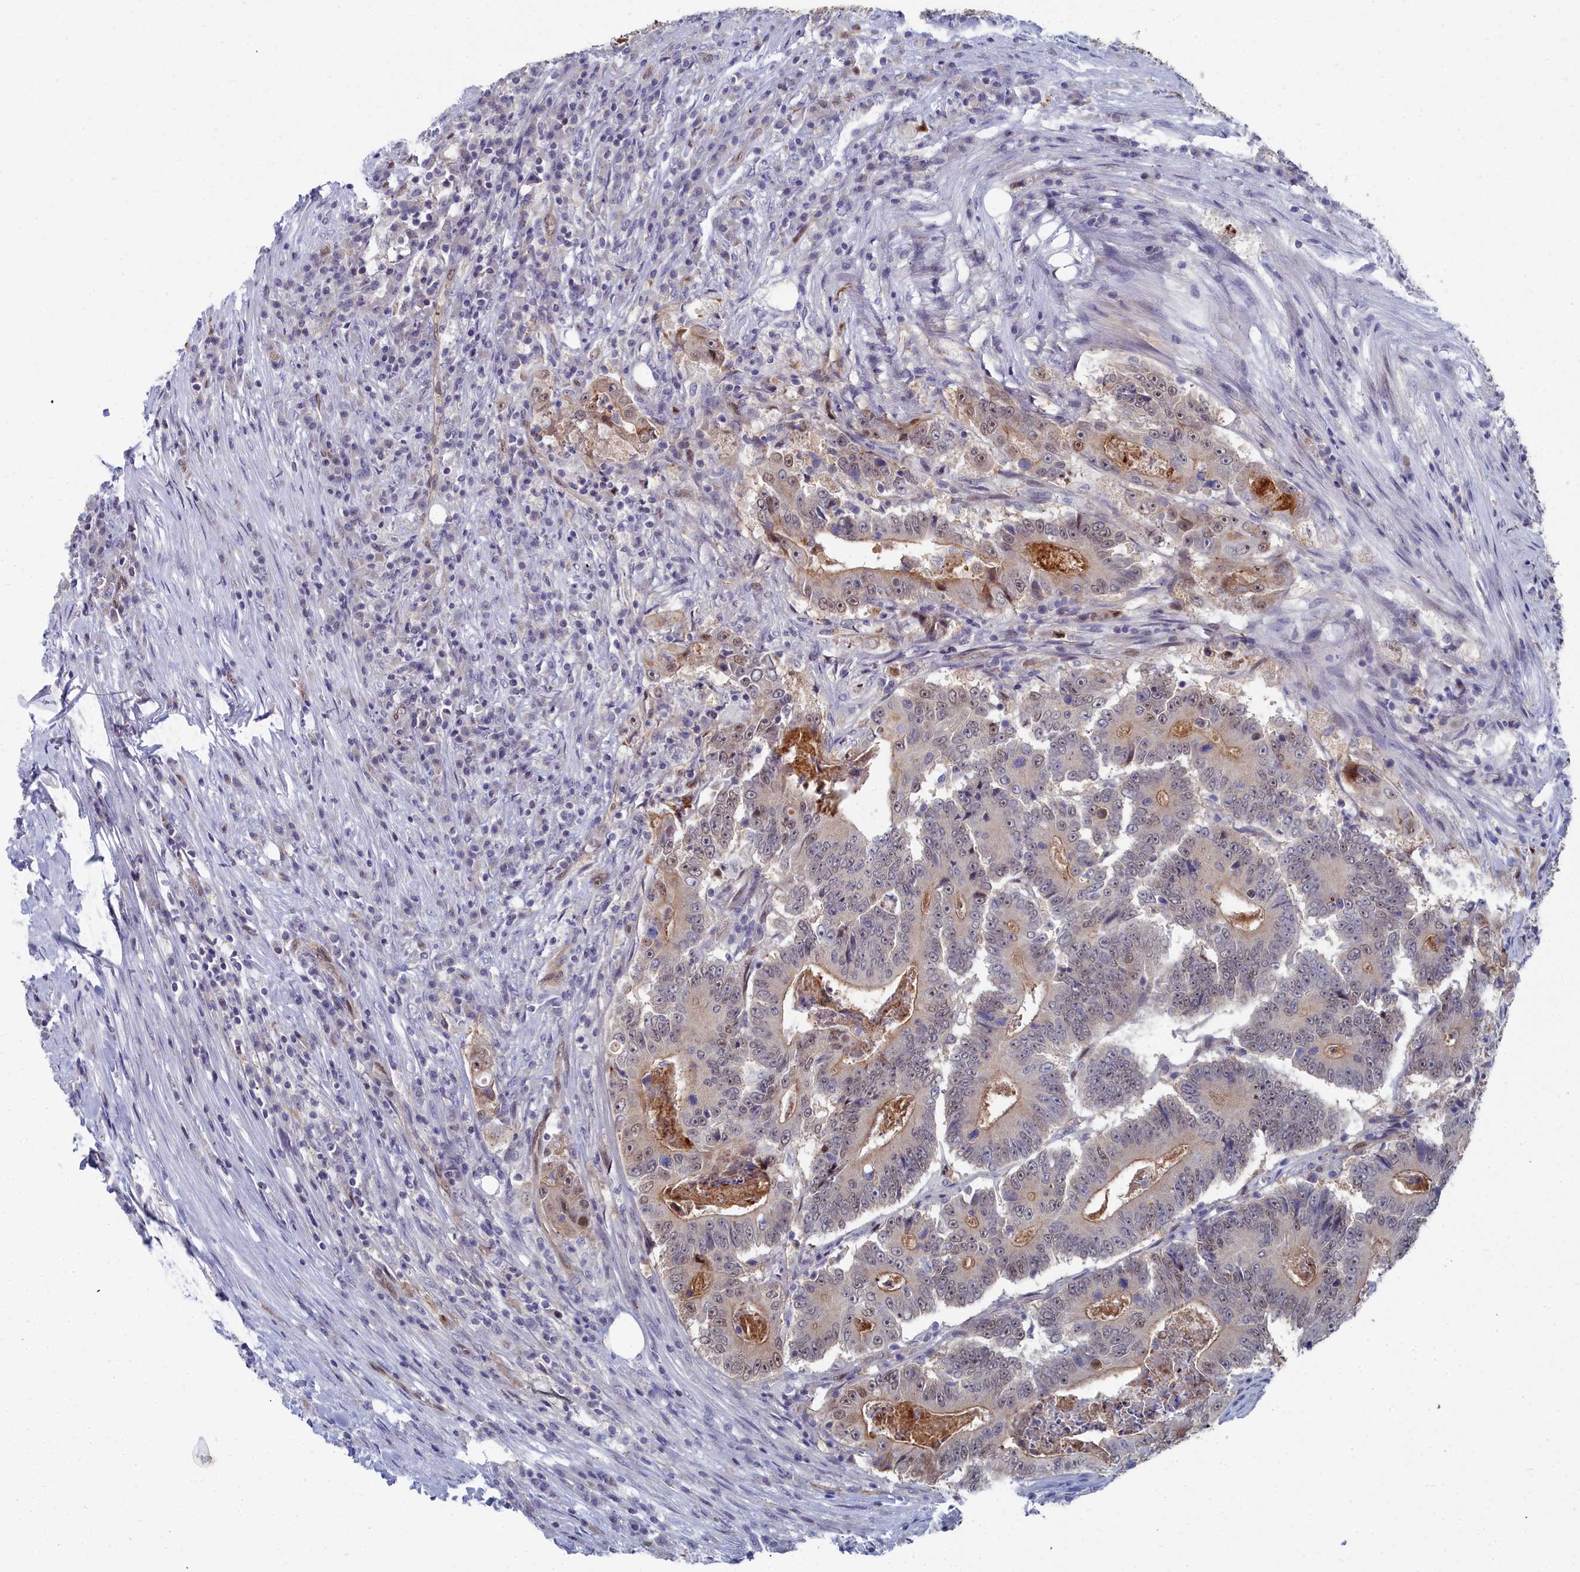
{"staining": {"intensity": "weak", "quantity": "<25%", "location": "nuclear"}, "tissue": "colorectal cancer", "cell_type": "Tumor cells", "image_type": "cancer", "snomed": [{"axis": "morphology", "description": "Adenocarcinoma, NOS"}, {"axis": "topography", "description": "Colon"}], "caption": "Micrograph shows no significant protein staining in tumor cells of colorectal cancer.", "gene": "RPS27A", "patient": {"sex": "male", "age": 83}}